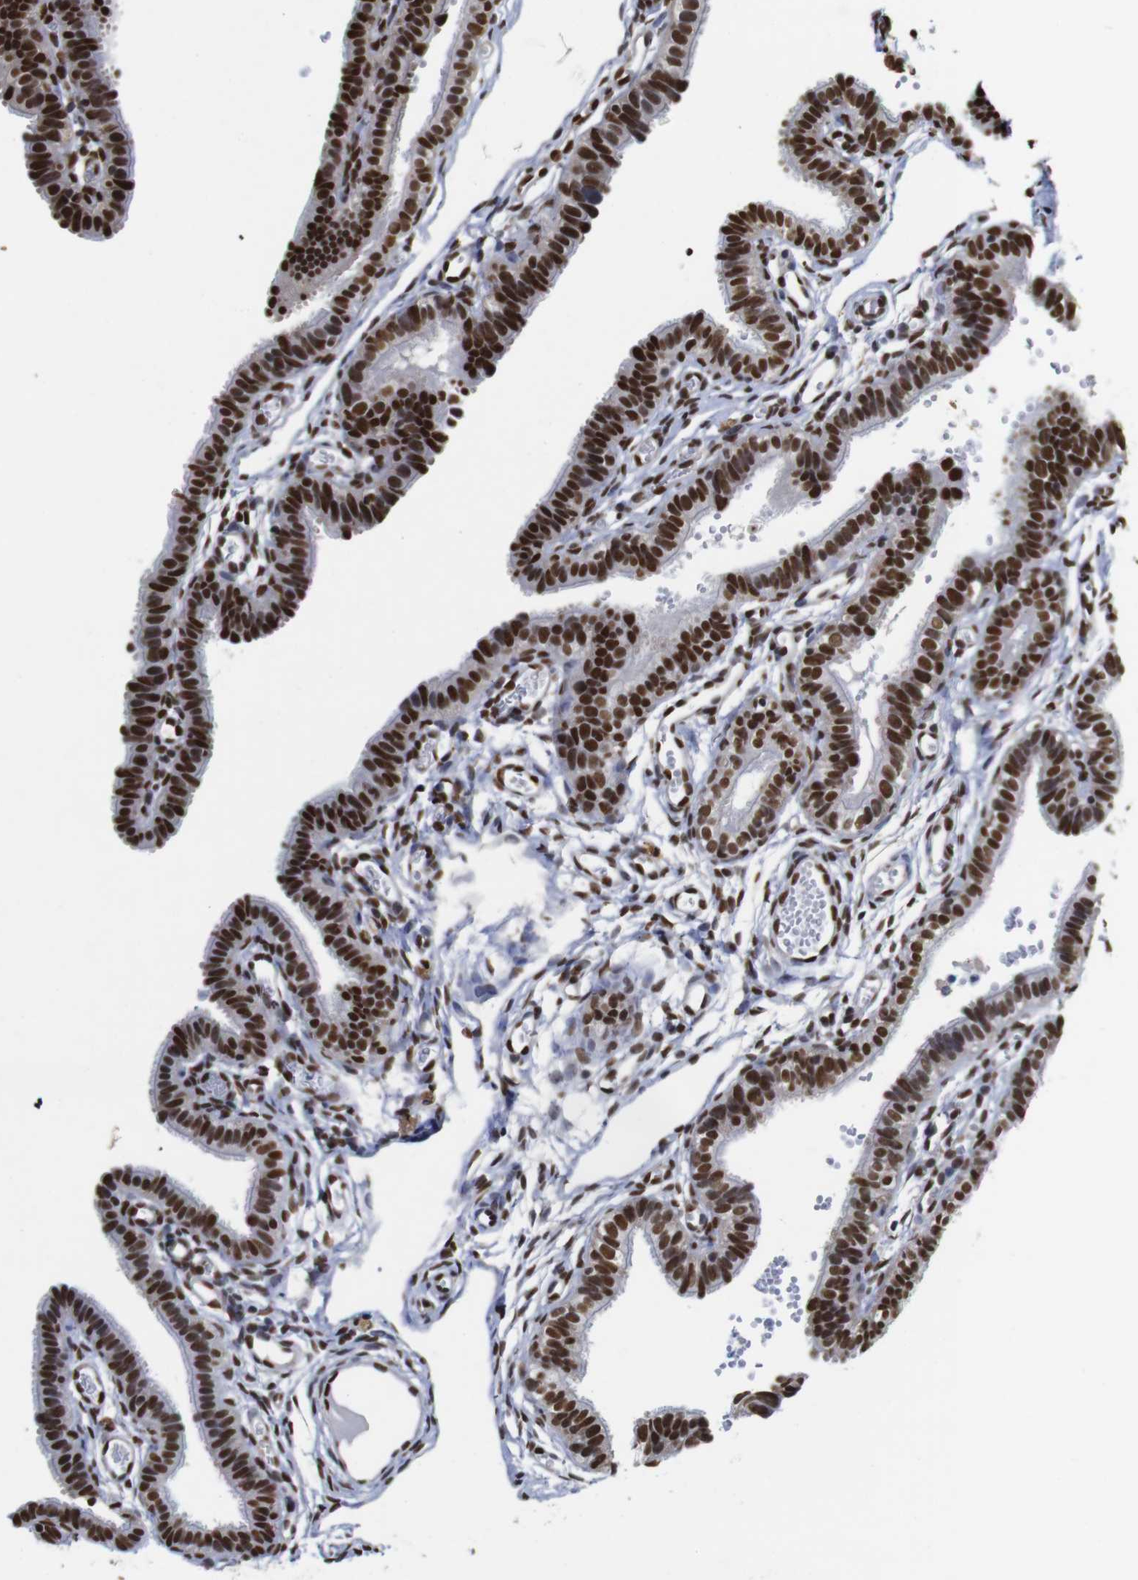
{"staining": {"intensity": "strong", "quantity": ">75%", "location": "cytoplasmic/membranous,nuclear"}, "tissue": "fallopian tube", "cell_type": "Glandular cells", "image_type": "normal", "snomed": [{"axis": "morphology", "description": "Normal tissue, NOS"}, {"axis": "topography", "description": "Fallopian tube"}, {"axis": "topography", "description": "Placenta"}], "caption": "IHC of benign human fallopian tube displays high levels of strong cytoplasmic/membranous,nuclear positivity in approximately >75% of glandular cells.", "gene": "SUMO3", "patient": {"sex": "female", "age": 34}}